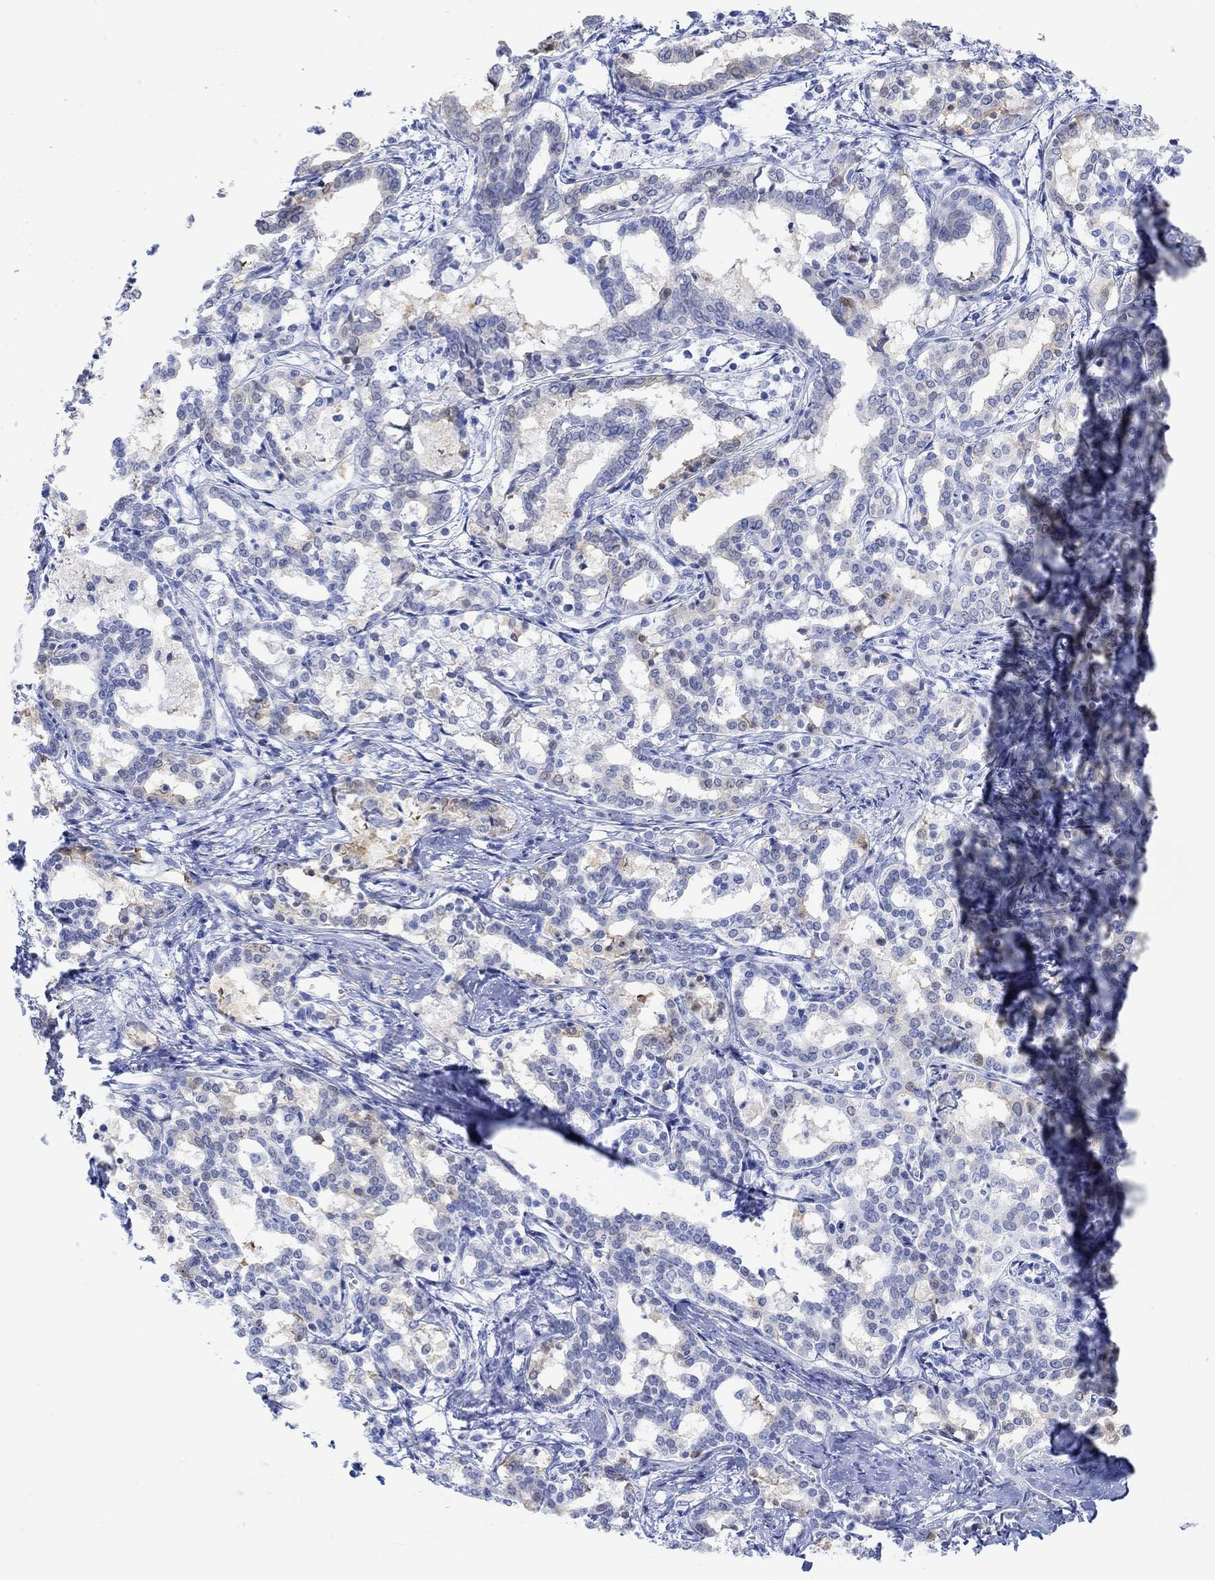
{"staining": {"intensity": "moderate", "quantity": "<25%", "location": "cytoplasmic/membranous"}, "tissue": "liver cancer", "cell_type": "Tumor cells", "image_type": "cancer", "snomed": [{"axis": "morphology", "description": "Cholangiocarcinoma"}, {"axis": "topography", "description": "Liver"}], "caption": "Cholangiocarcinoma (liver) stained for a protein (brown) reveals moderate cytoplasmic/membranous positive expression in about <25% of tumor cells.", "gene": "TPPP3", "patient": {"sex": "female", "age": 47}}